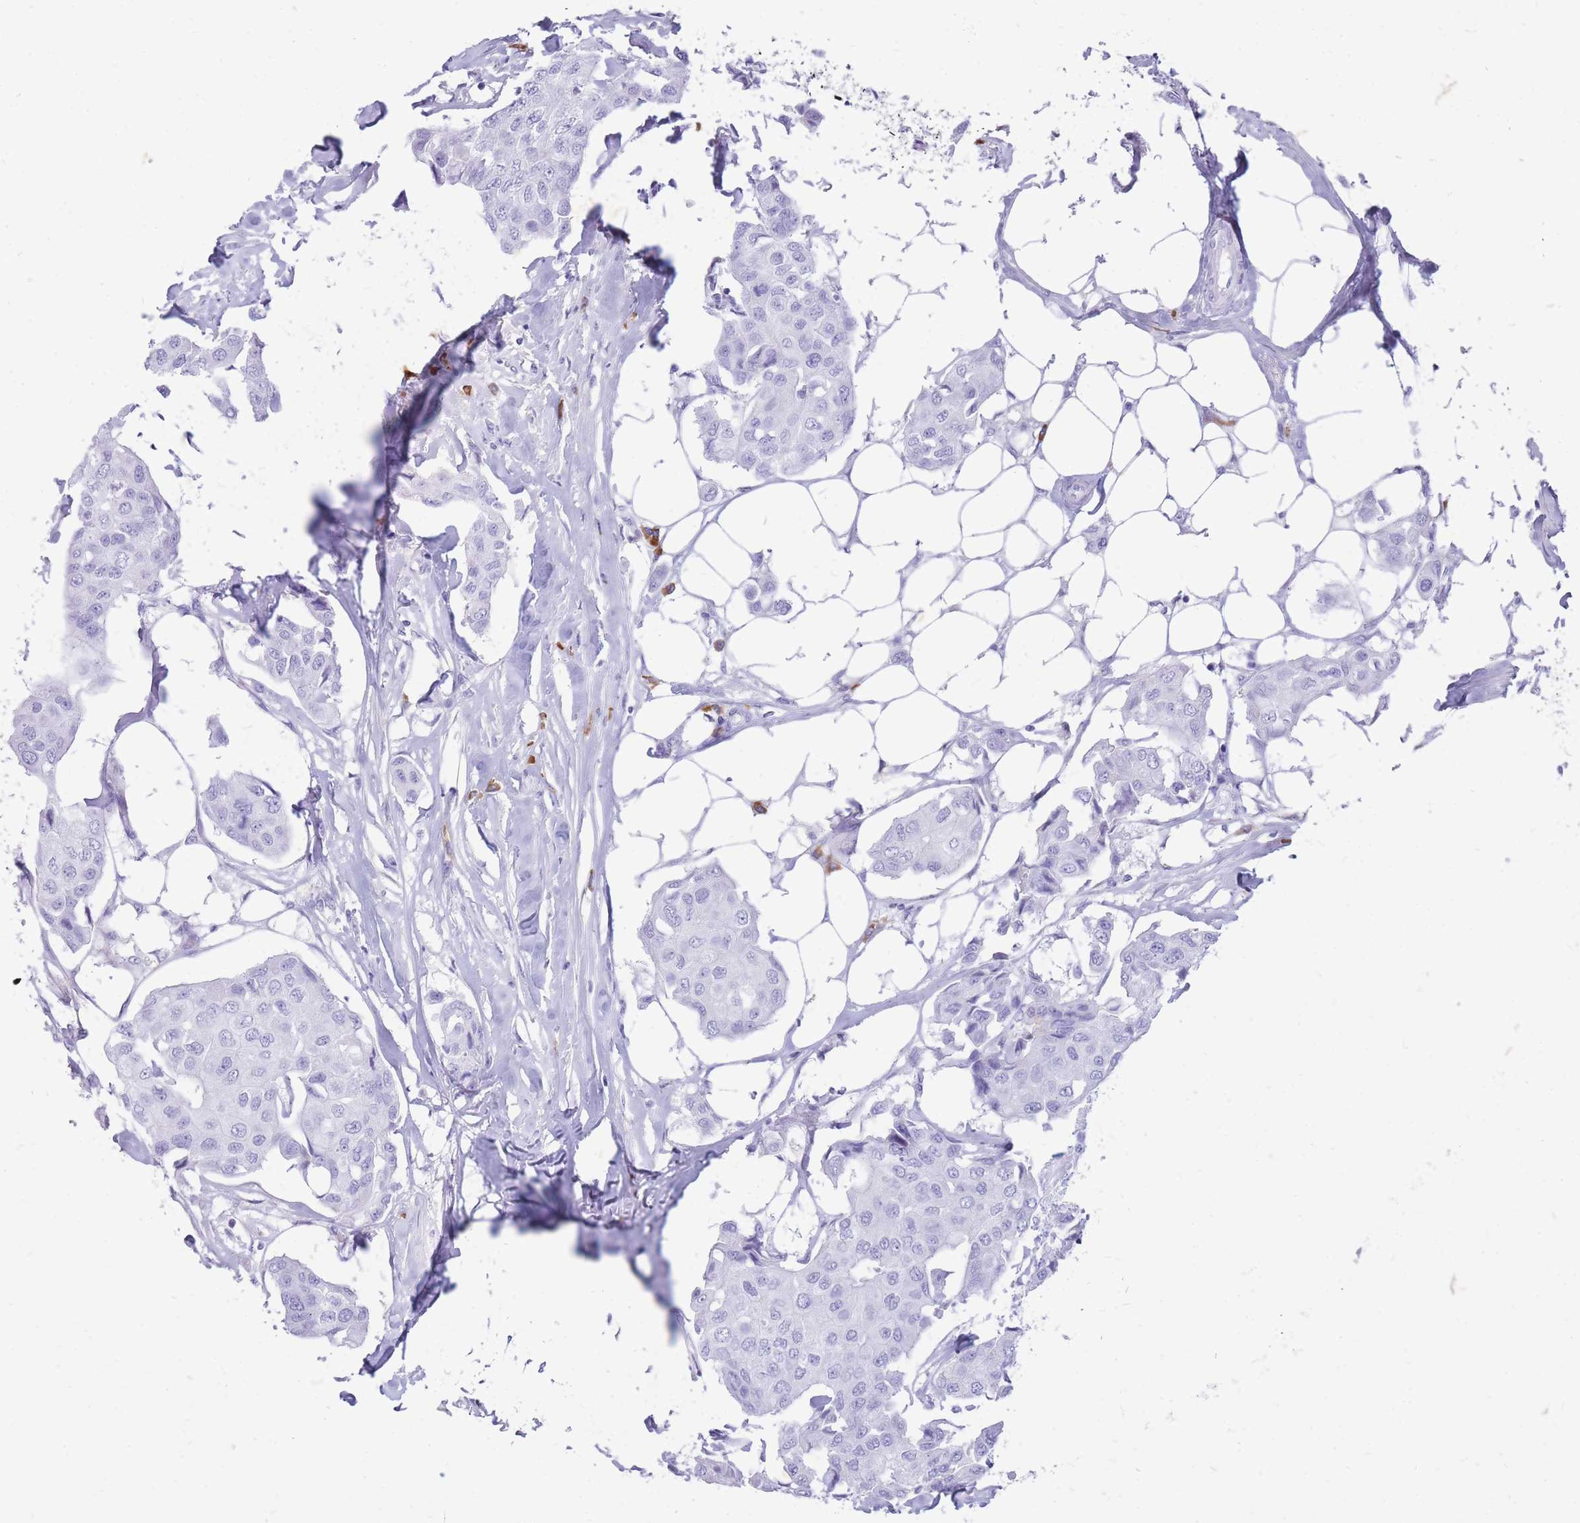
{"staining": {"intensity": "negative", "quantity": "none", "location": "none"}, "tissue": "breast cancer", "cell_type": "Tumor cells", "image_type": "cancer", "snomed": [{"axis": "morphology", "description": "Duct carcinoma"}, {"axis": "topography", "description": "Breast"}, {"axis": "topography", "description": "Lymph node"}], "caption": "An IHC micrograph of breast intraductal carcinoma is shown. There is no staining in tumor cells of breast intraductal carcinoma.", "gene": "ZFP37", "patient": {"sex": "female", "age": 80}}